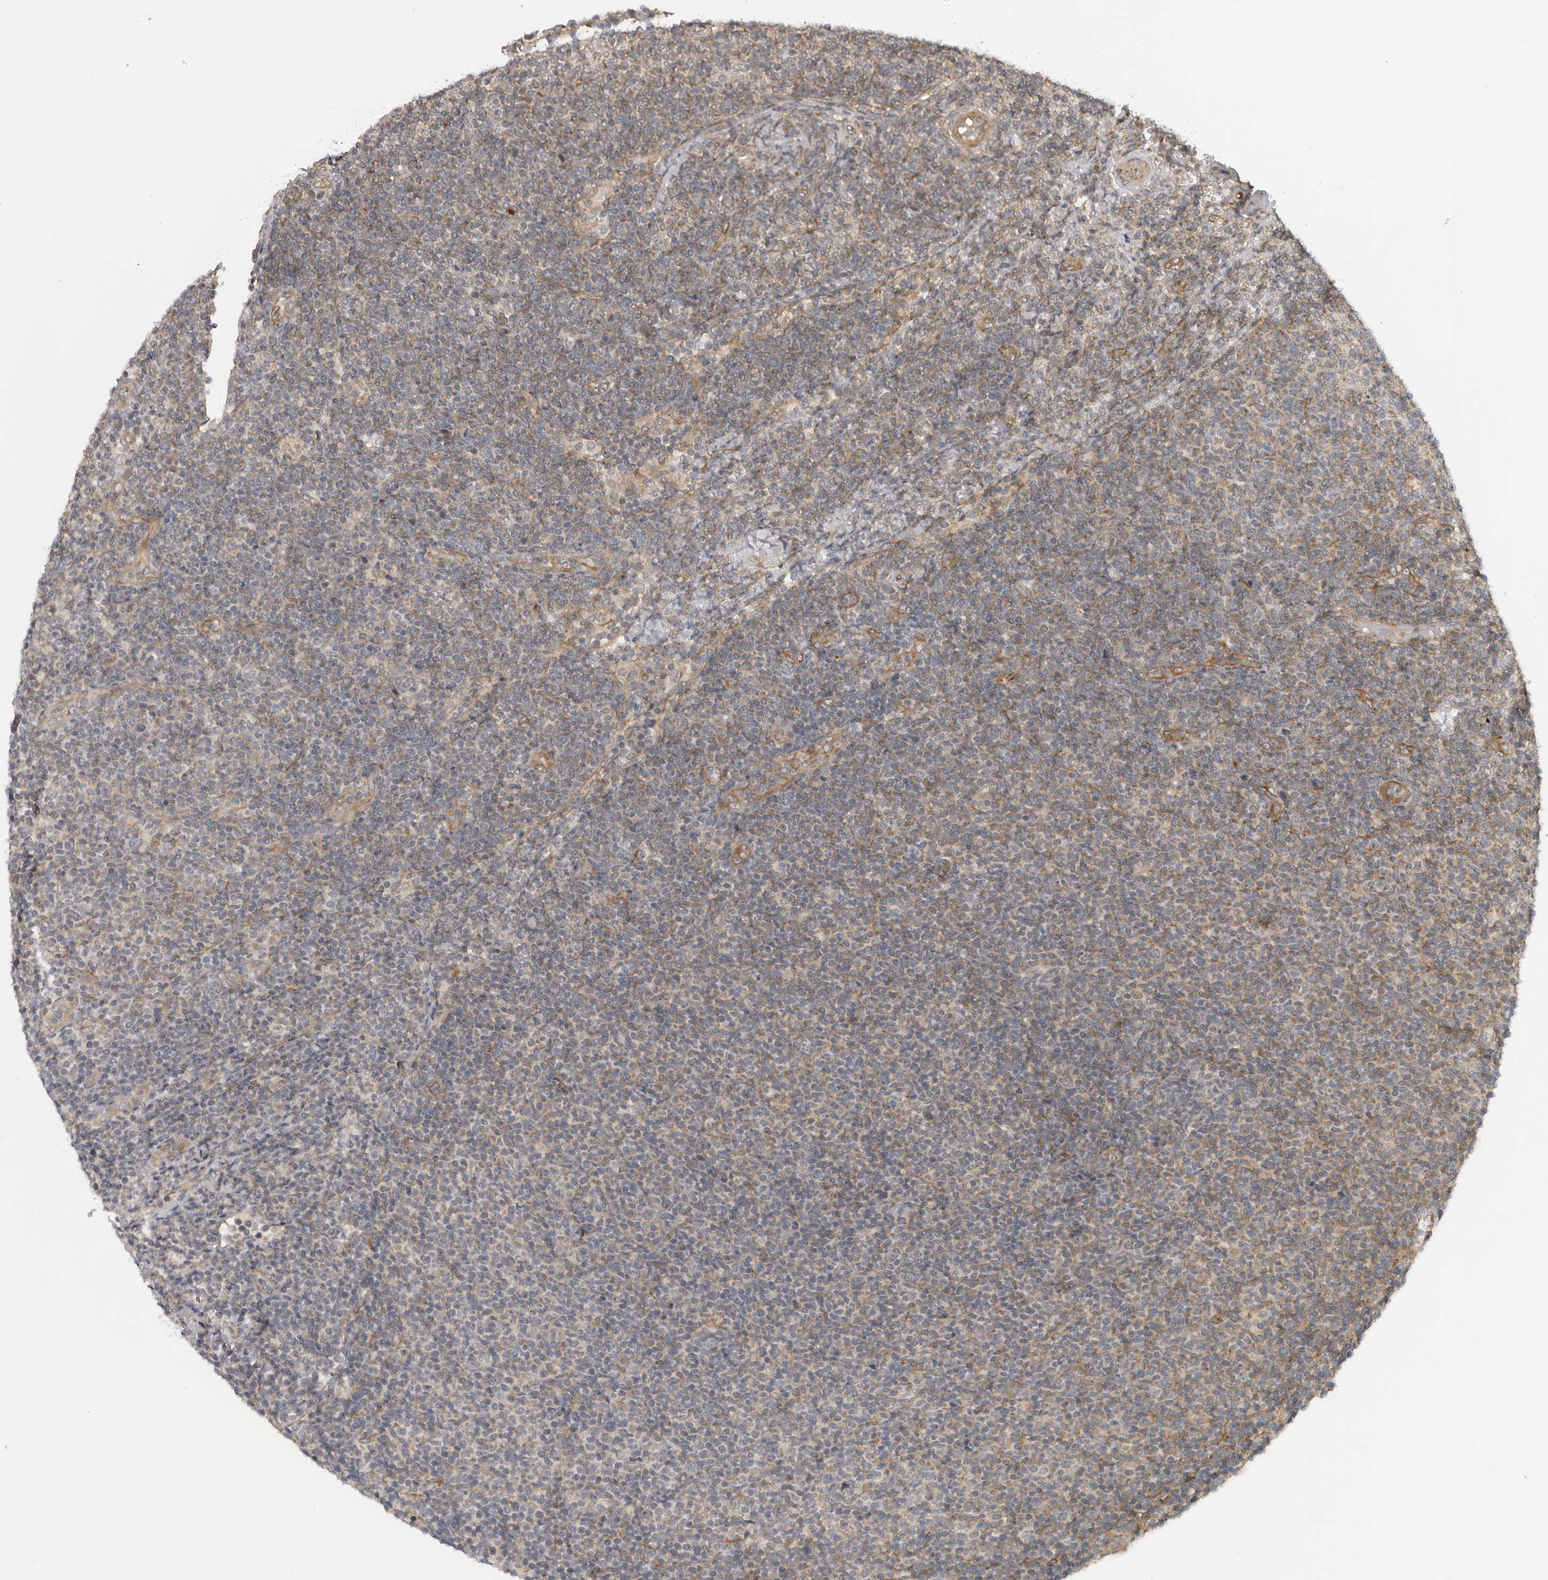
{"staining": {"intensity": "negative", "quantity": "none", "location": "none"}, "tissue": "lymphoma", "cell_type": "Tumor cells", "image_type": "cancer", "snomed": [{"axis": "morphology", "description": "Malignant lymphoma, non-Hodgkin's type, Low grade"}, {"axis": "topography", "description": "Lymph node"}], "caption": "Protein analysis of lymphoma reveals no significant expression in tumor cells.", "gene": "LRRC45", "patient": {"sex": "male", "age": 66}}